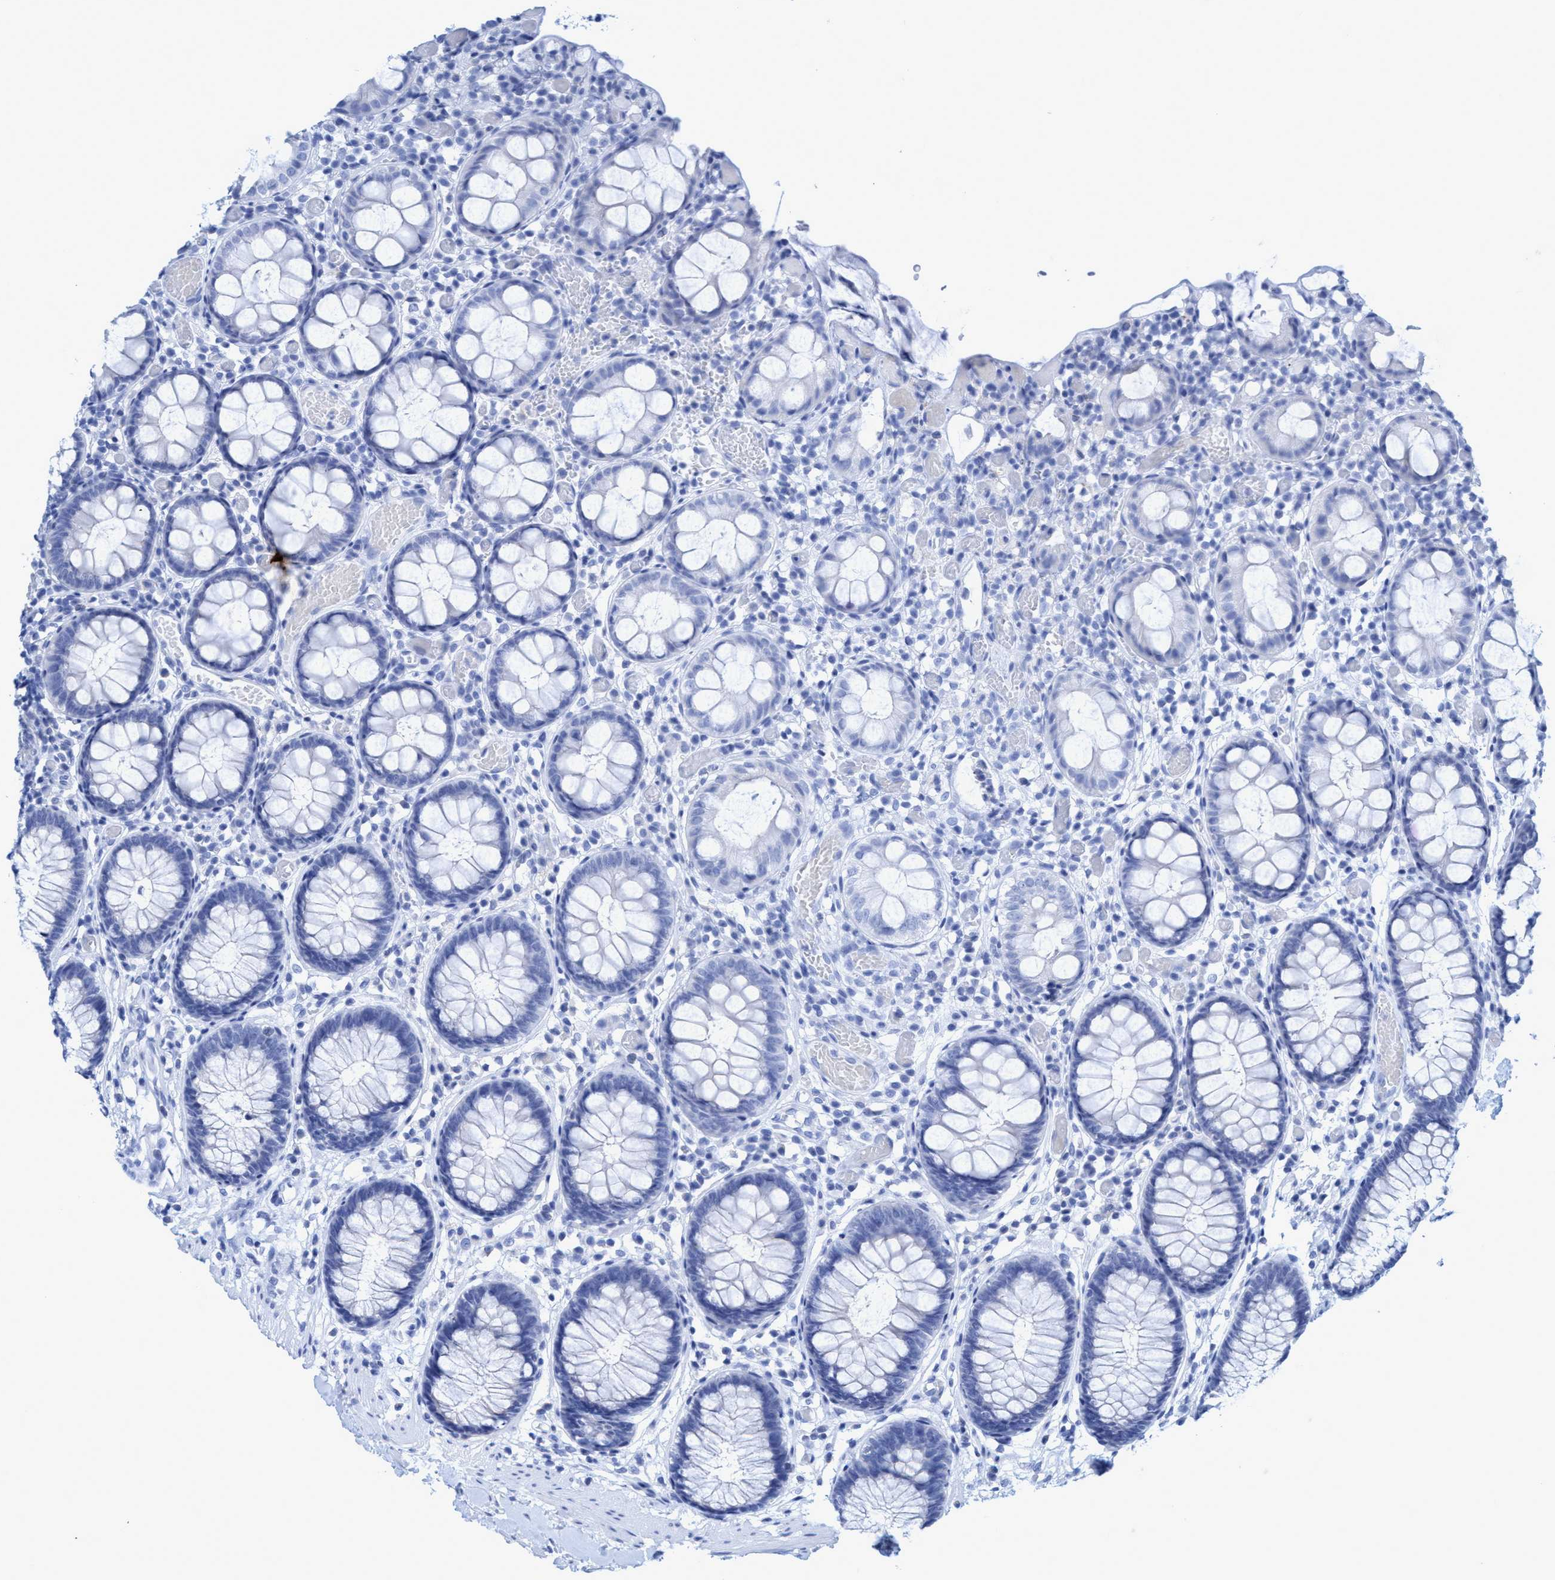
{"staining": {"intensity": "negative", "quantity": "none", "location": "none"}, "tissue": "colon", "cell_type": "Endothelial cells", "image_type": "normal", "snomed": [{"axis": "morphology", "description": "Normal tissue, NOS"}, {"axis": "topography", "description": "Colon"}], "caption": "Protein analysis of benign colon reveals no significant positivity in endothelial cells. (DAB immunohistochemistry (IHC), high magnification).", "gene": "PLPPR1", "patient": {"sex": "male", "age": 14}}